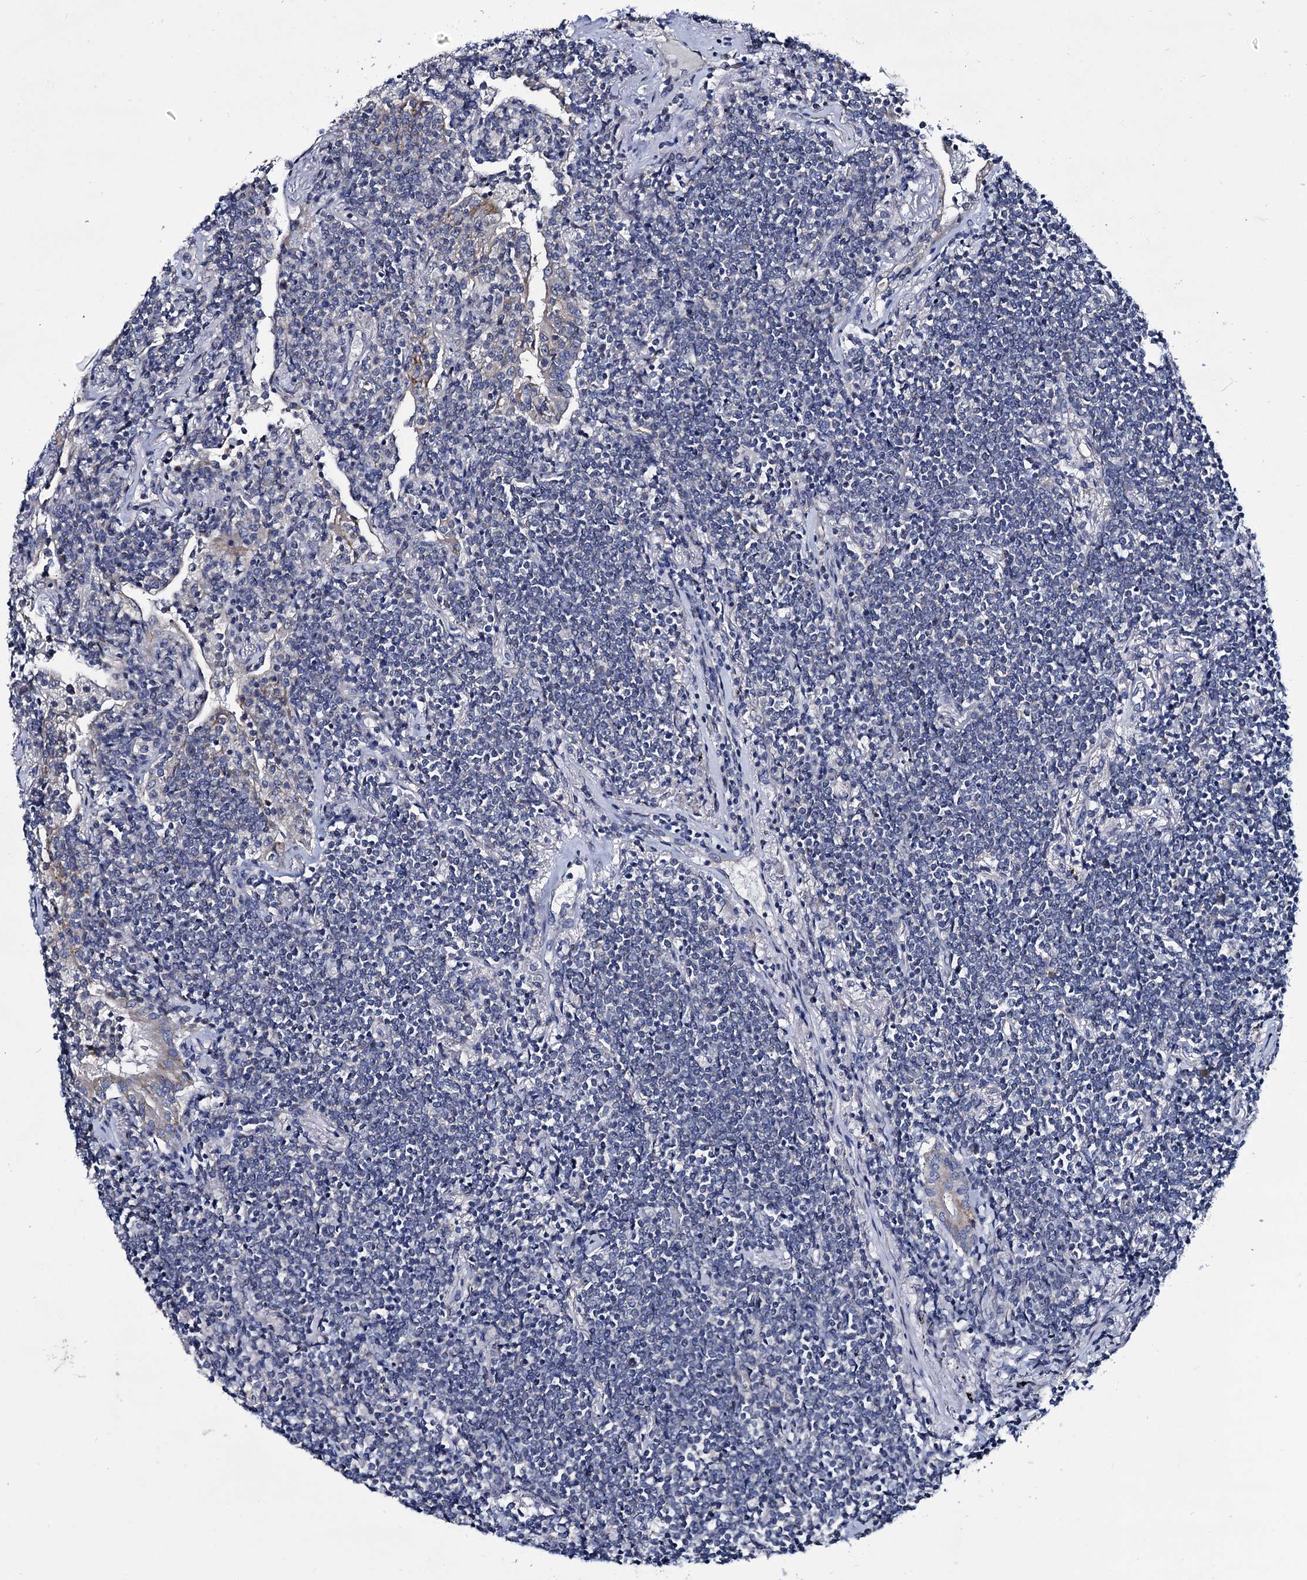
{"staining": {"intensity": "negative", "quantity": "none", "location": "none"}, "tissue": "lymphoma", "cell_type": "Tumor cells", "image_type": "cancer", "snomed": [{"axis": "morphology", "description": "Malignant lymphoma, non-Hodgkin's type, Low grade"}, {"axis": "topography", "description": "Lung"}], "caption": "Low-grade malignant lymphoma, non-Hodgkin's type stained for a protein using IHC demonstrates no expression tumor cells.", "gene": "PANX2", "patient": {"sex": "female", "age": 71}}